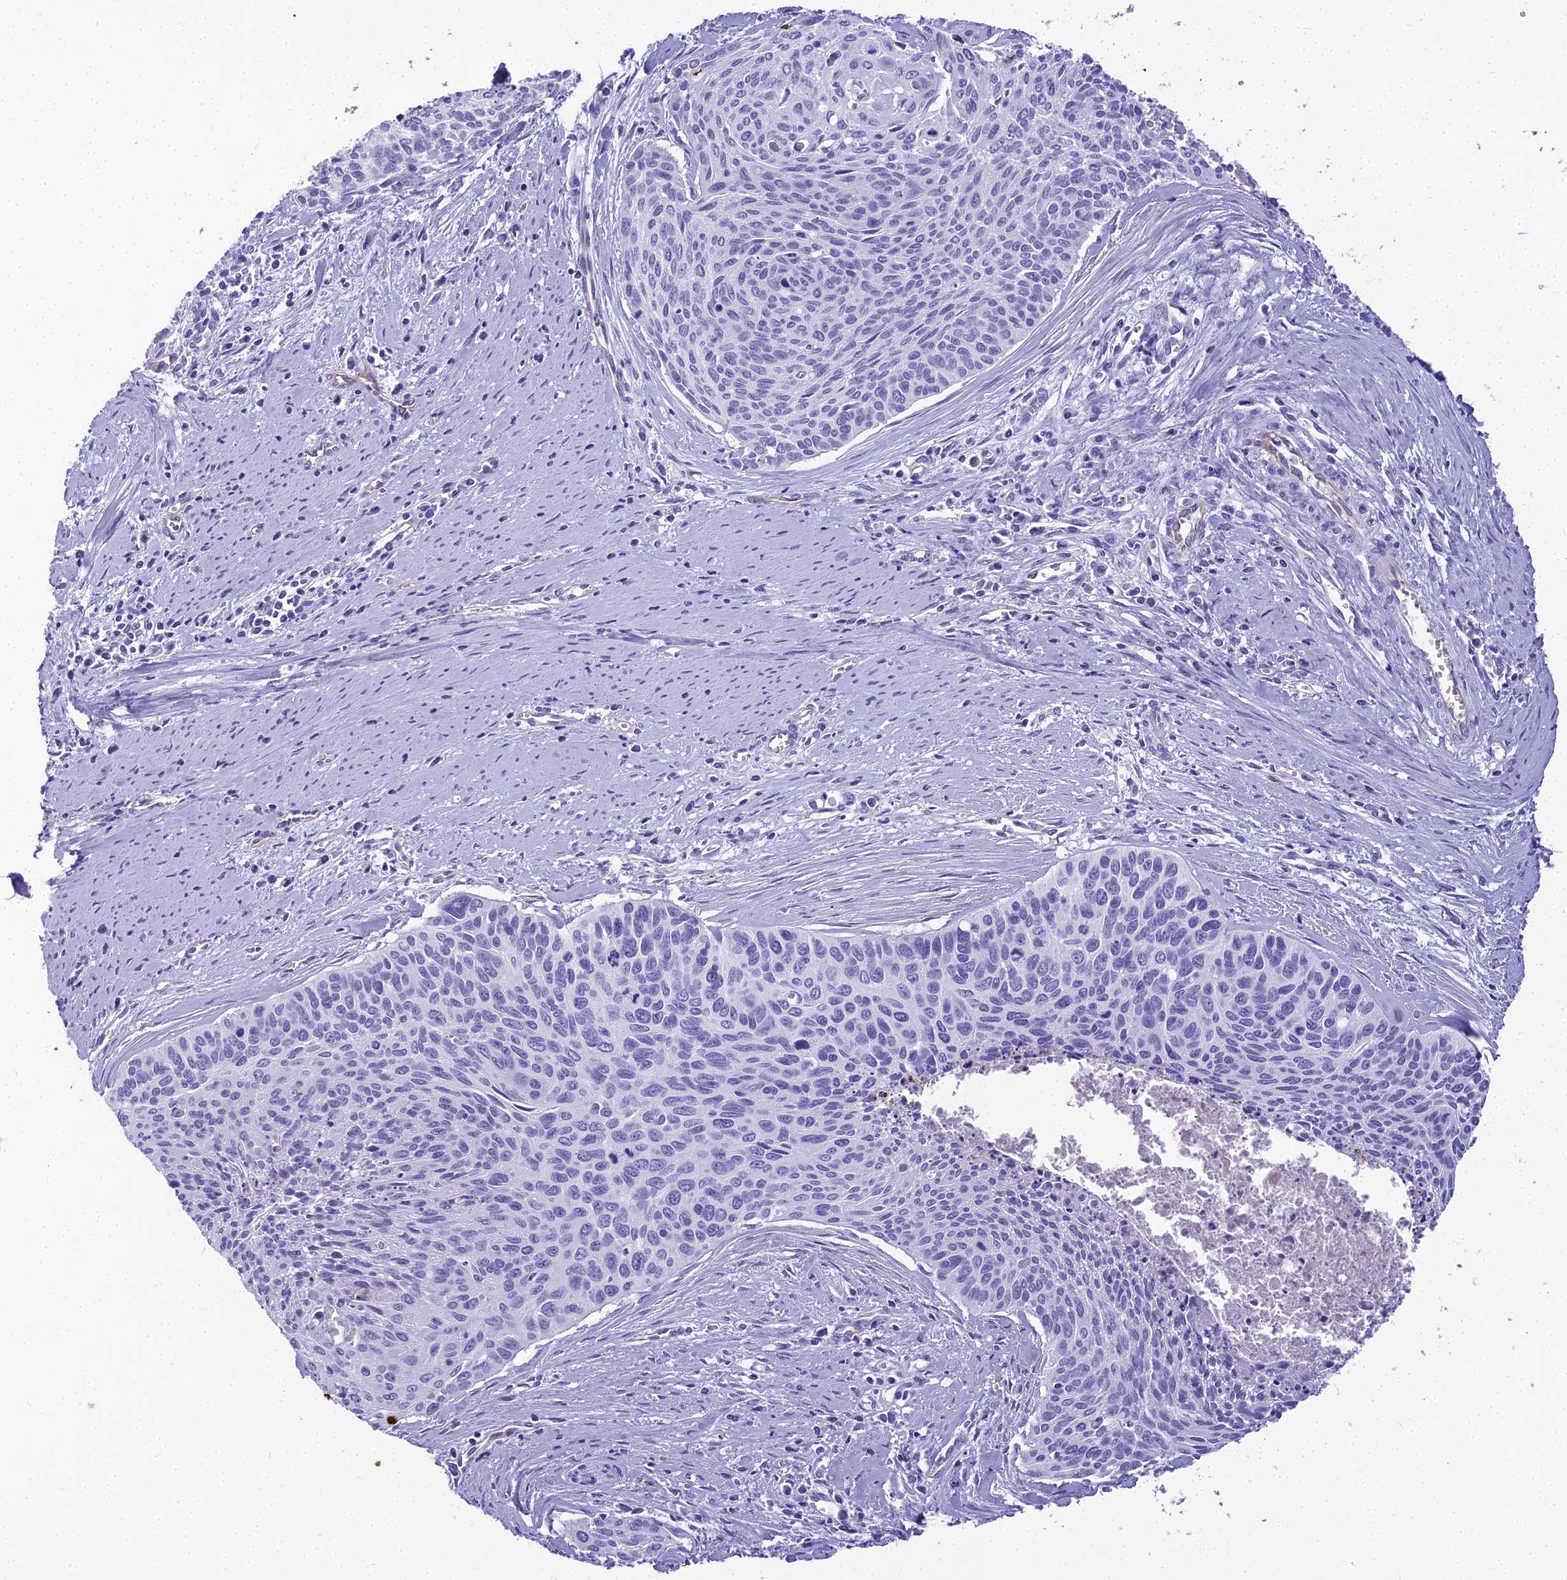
{"staining": {"intensity": "negative", "quantity": "none", "location": "none"}, "tissue": "cervical cancer", "cell_type": "Tumor cells", "image_type": "cancer", "snomed": [{"axis": "morphology", "description": "Squamous cell carcinoma, NOS"}, {"axis": "topography", "description": "Cervix"}], "caption": "IHC of human squamous cell carcinoma (cervical) demonstrates no staining in tumor cells.", "gene": "NINJ1", "patient": {"sex": "female", "age": 55}}